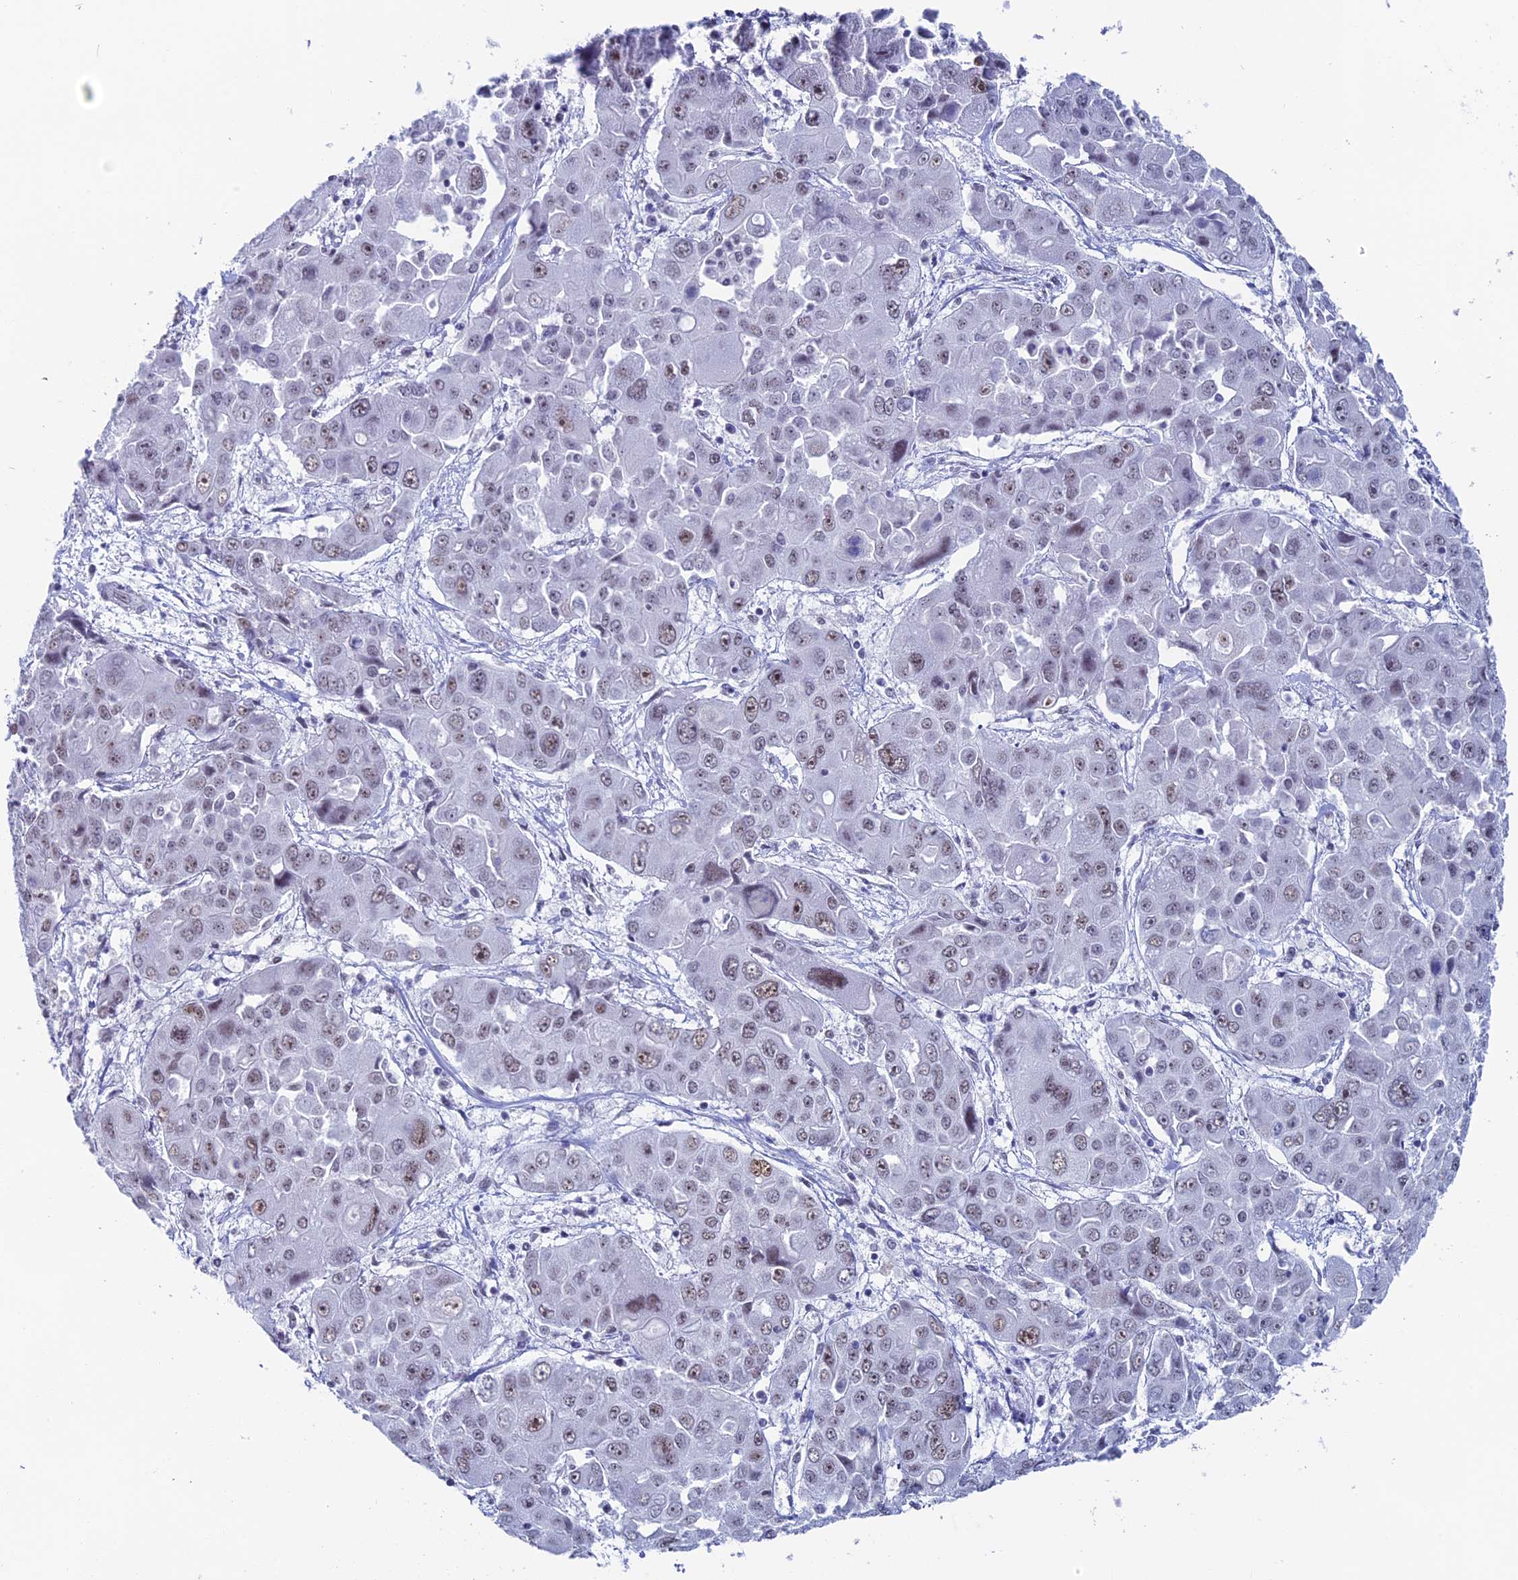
{"staining": {"intensity": "moderate", "quantity": "<25%", "location": "nuclear"}, "tissue": "liver cancer", "cell_type": "Tumor cells", "image_type": "cancer", "snomed": [{"axis": "morphology", "description": "Cholangiocarcinoma"}, {"axis": "topography", "description": "Liver"}], "caption": "High-magnification brightfield microscopy of liver cancer stained with DAB (3,3'-diaminobenzidine) (brown) and counterstained with hematoxylin (blue). tumor cells exhibit moderate nuclear staining is identified in approximately<25% of cells. The staining was performed using DAB, with brown indicating positive protein expression. Nuclei are stained blue with hematoxylin.", "gene": "CD2BP2", "patient": {"sex": "male", "age": 67}}